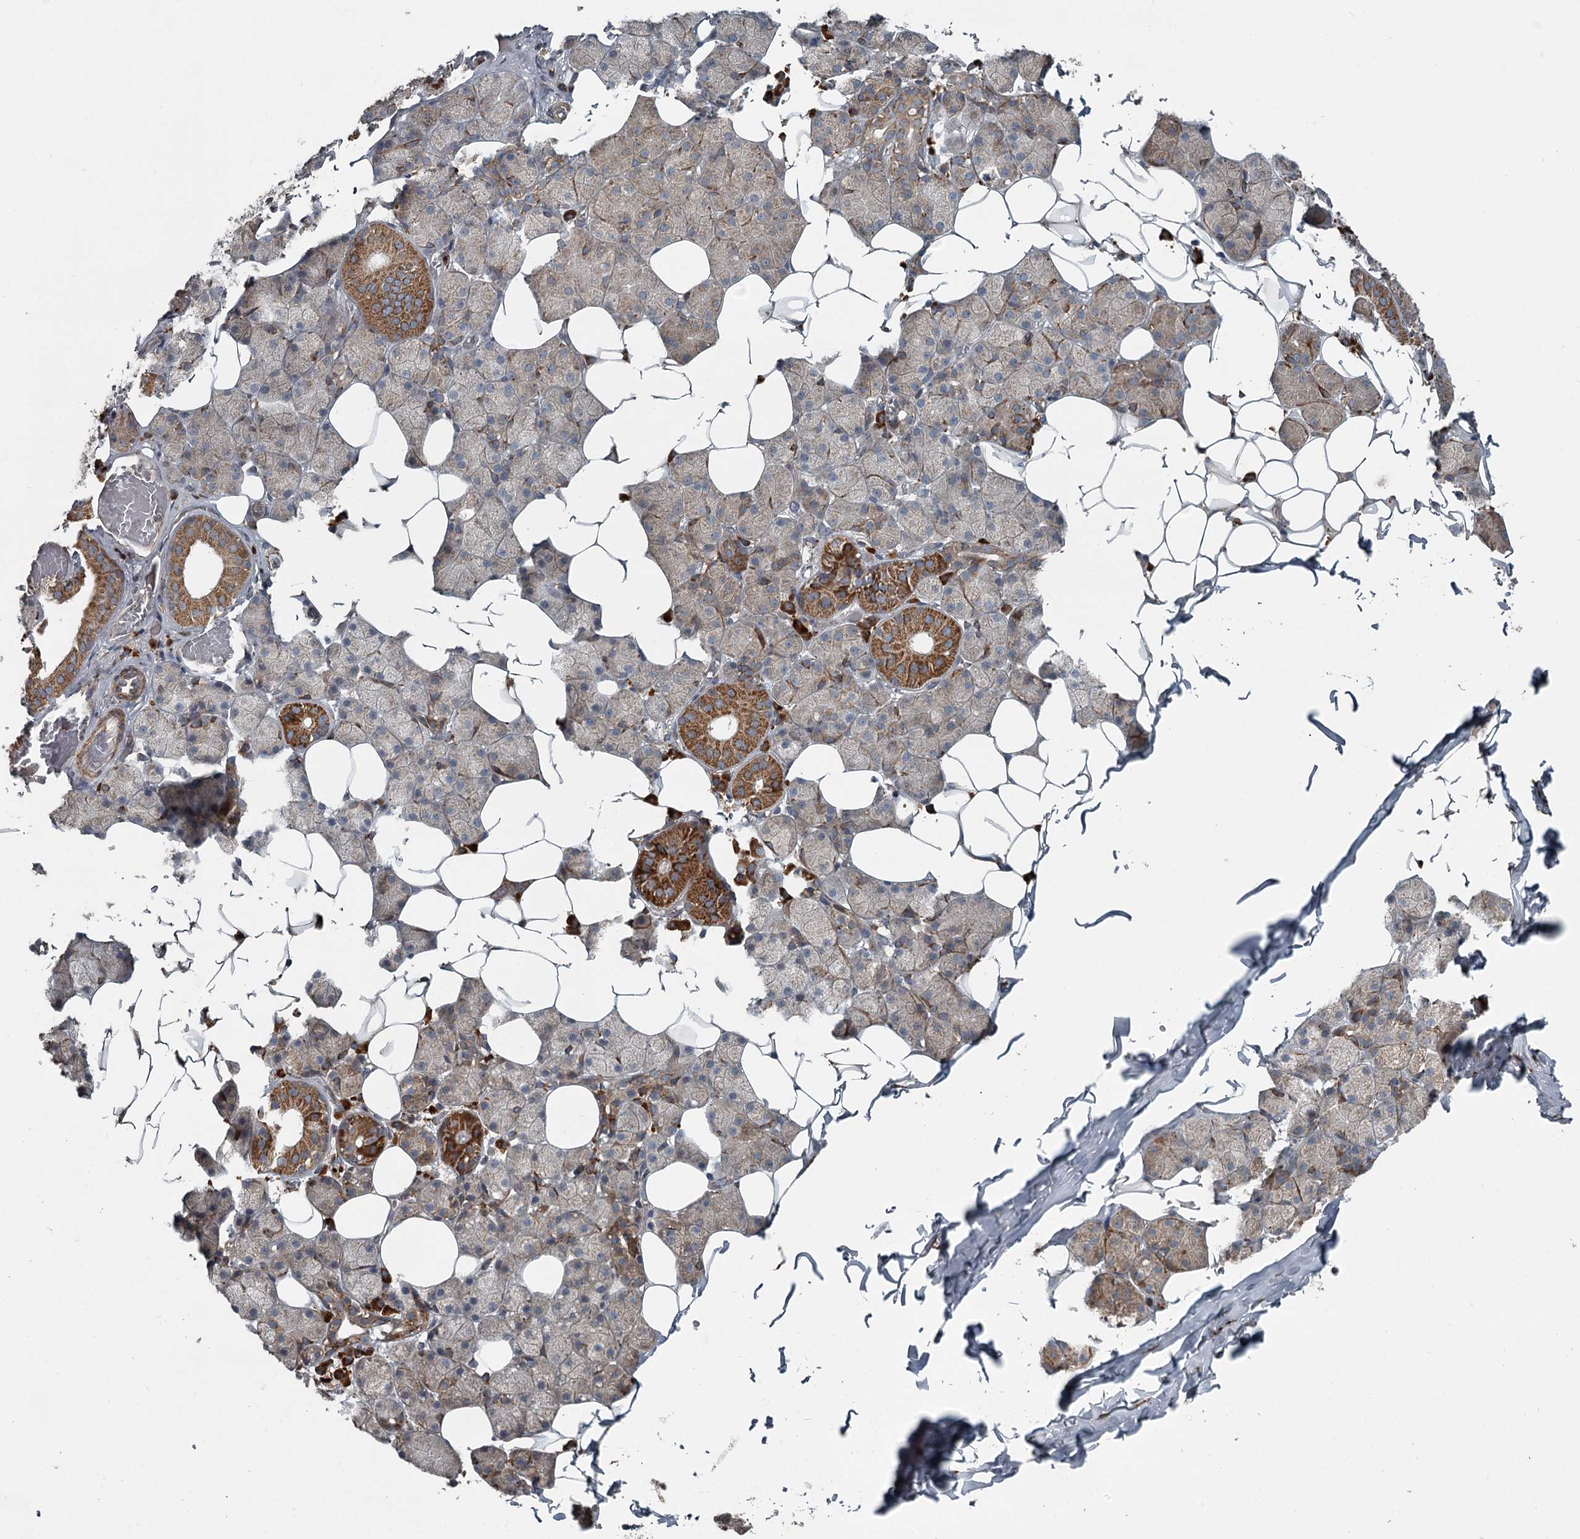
{"staining": {"intensity": "strong", "quantity": "25%-75%", "location": "cytoplasmic/membranous"}, "tissue": "salivary gland", "cell_type": "Glandular cells", "image_type": "normal", "snomed": [{"axis": "morphology", "description": "Normal tissue, NOS"}, {"axis": "topography", "description": "Salivary gland"}], "caption": "Protein staining of unremarkable salivary gland exhibits strong cytoplasmic/membranous expression in approximately 25%-75% of glandular cells. (Stains: DAB in brown, nuclei in blue, Microscopy: brightfield microscopy at high magnification).", "gene": "RASSF8", "patient": {"sex": "female", "age": 33}}